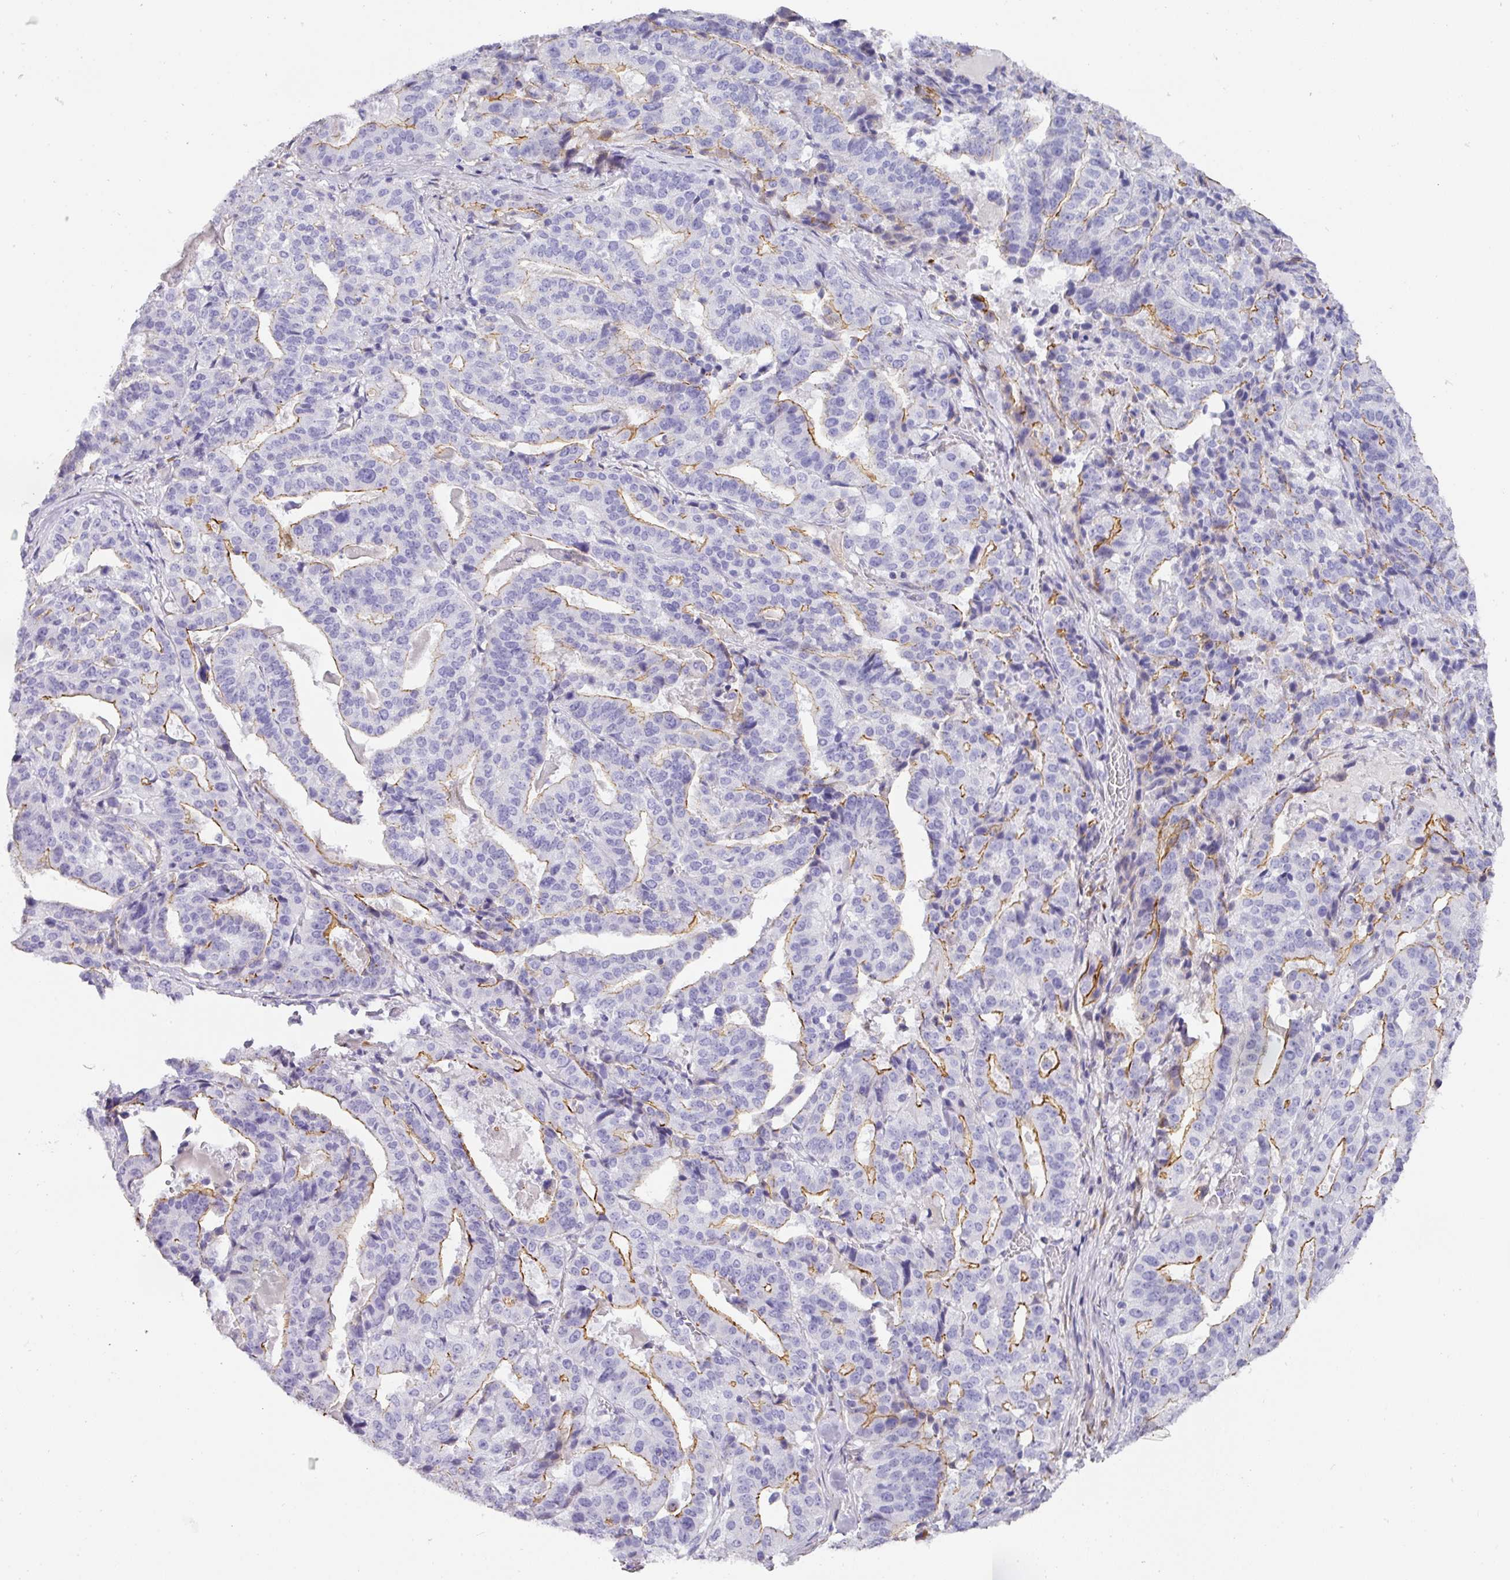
{"staining": {"intensity": "moderate", "quantity": "25%-75%", "location": "cytoplasmic/membranous"}, "tissue": "stomach cancer", "cell_type": "Tumor cells", "image_type": "cancer", "snomed": [{"axis": "morphology", "description": "Adenocarcinoma, NOS"}, {"axis": "topography", "description": "Stomach"}], "caption": "IHC photomicrograph of human stomach adenocarcinoma stained for a protein (brown), which exhibits medium levels of moderate cytoplasmic/membranous positivity in about 25%-75% of tumor cells.", "gene": "ANKRD29", "patient": {"sex": "male", "age": 48}}